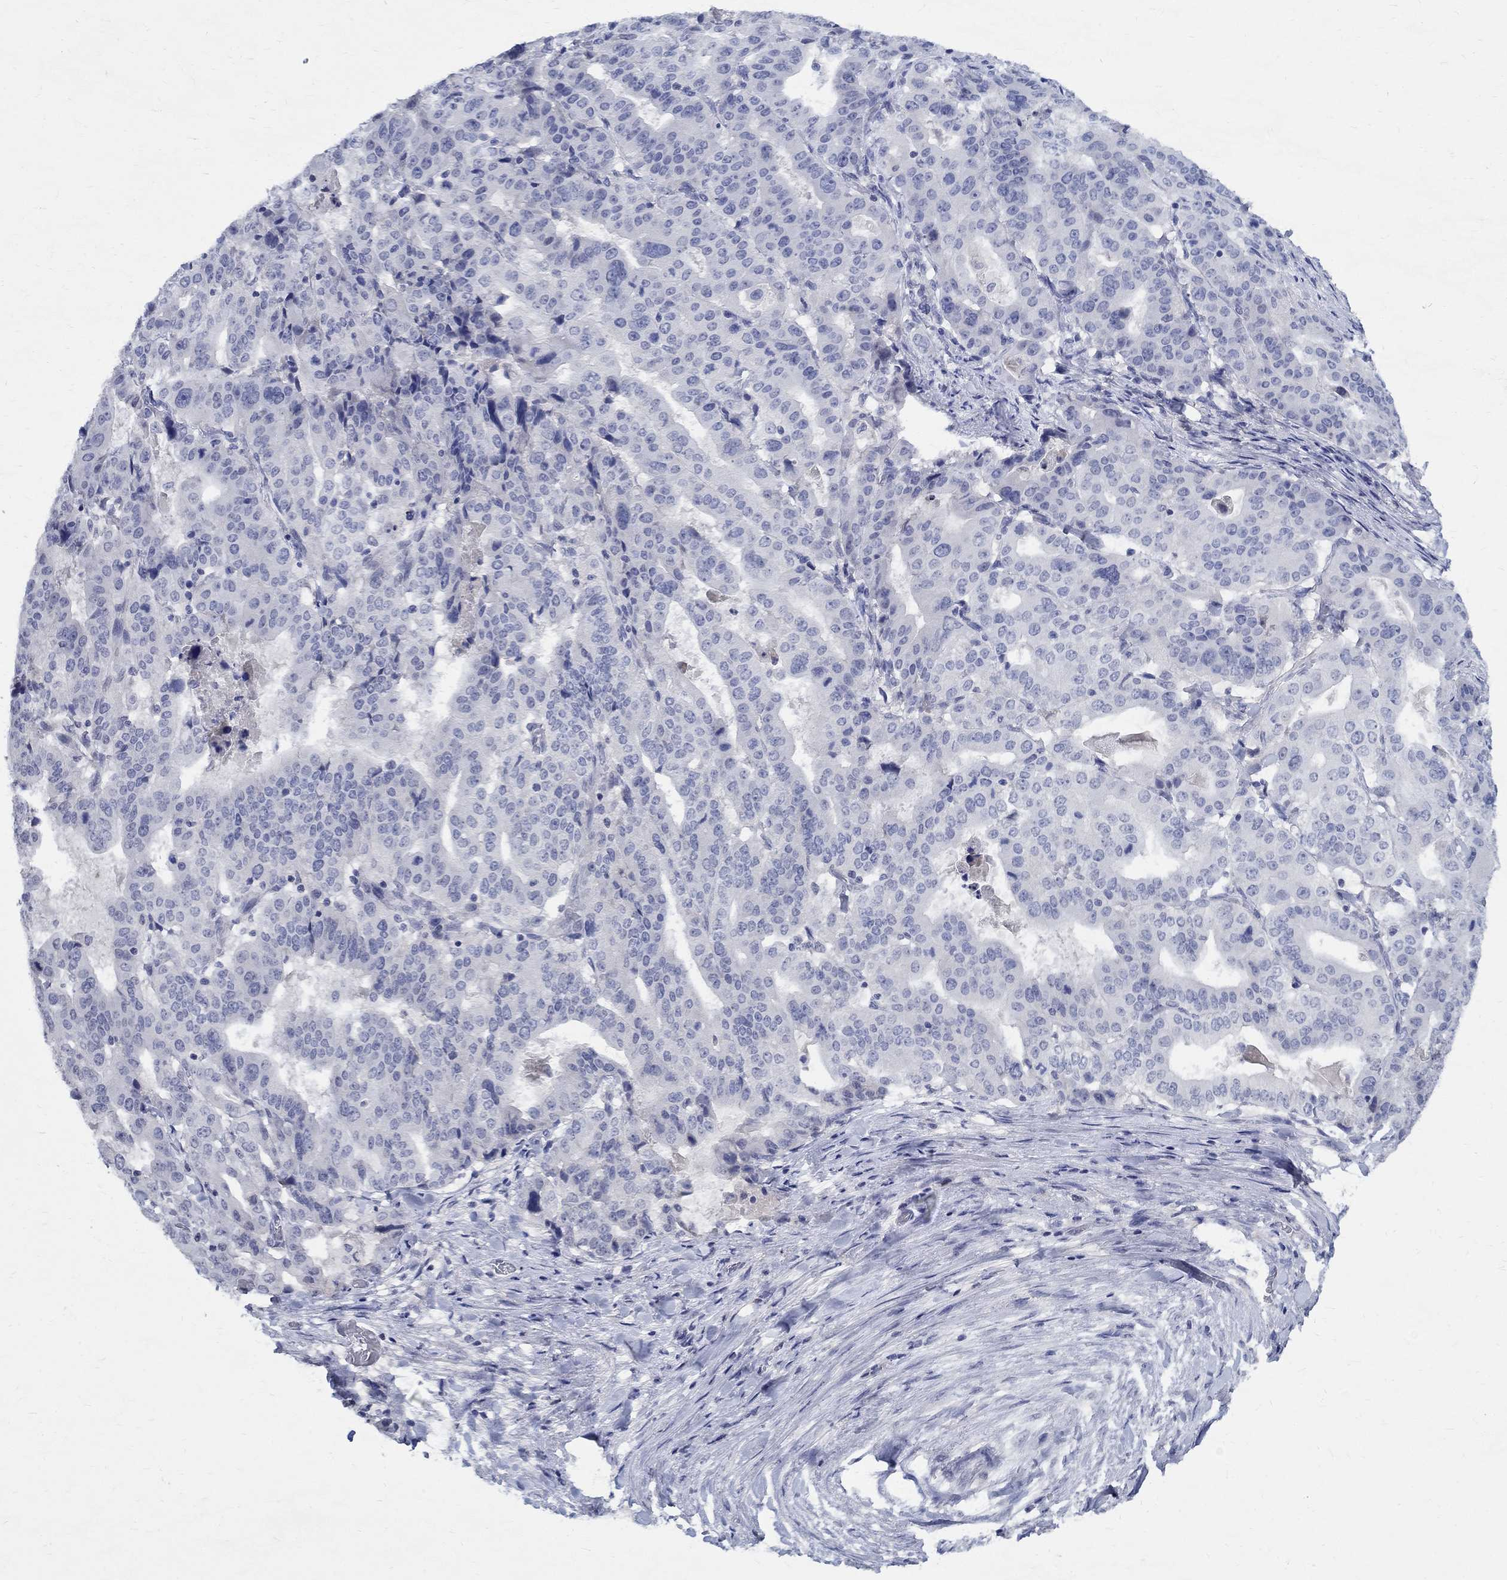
{"staining": {"intensity": "negative", "quantity": "none", "location": "none"}, "tissue": "stomach cancer", "cell_type": "Tumor cells", "image_type": "cancer", "snomed": [{"axis": "morphology", "description": "Adenocarcinoma, NOS"}, {"axis": "topography", "description": "Stomach"}], "caption": "IHC of stomach cancer (adenocarcinoma) displays no expression in tumor cells.", "gene": "CETN1", "patient": {"sex": "male", "age": 48}}